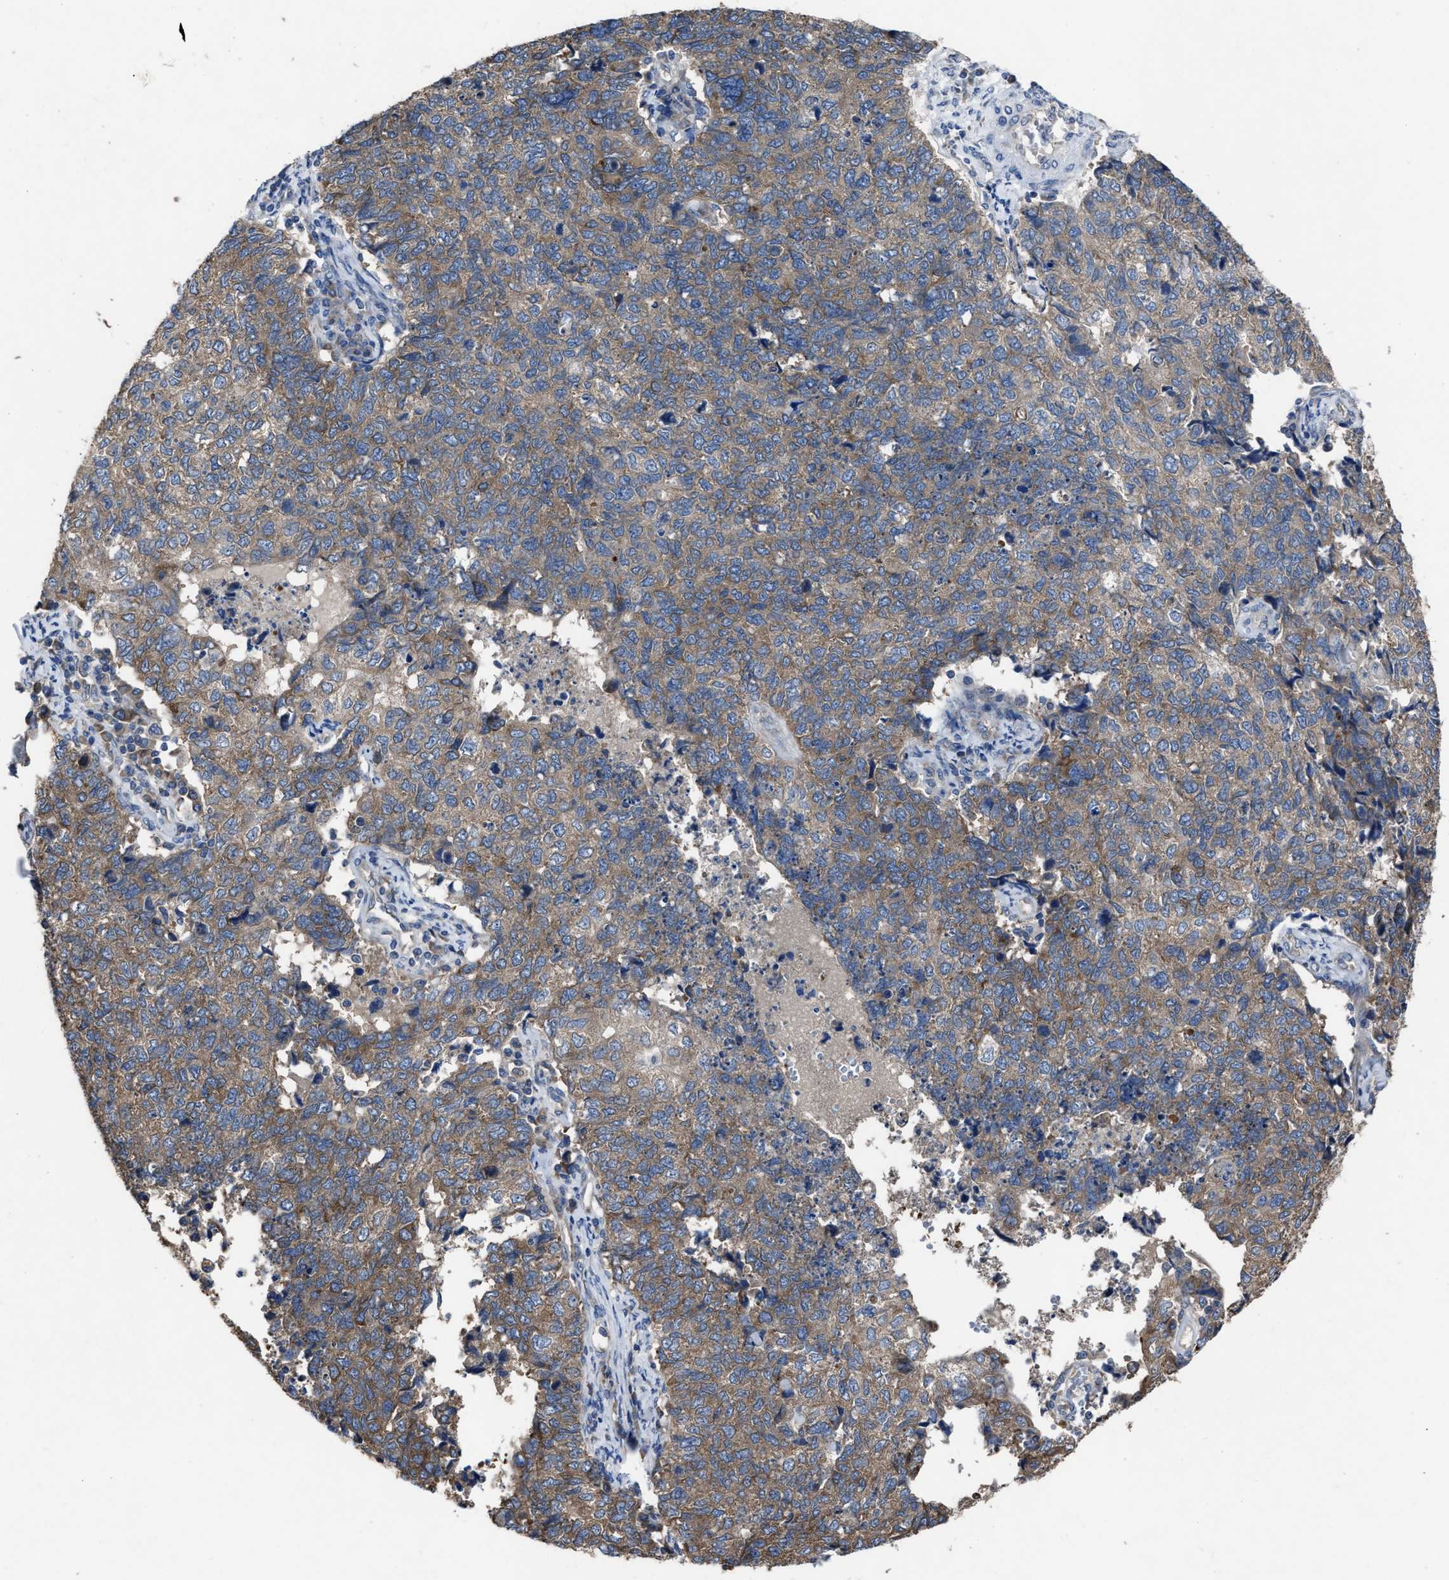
{"staining": {"intensity": "moderate", "quantity": ">75%", "location": "cytoplasmic/membranous"}, "tissue": "cervical cancer", "cell_type": "Tumor cells", "image_type": "cancer", "snomed": [{"axis": "morphology", "description": "Squamous cell carcinoma, NOS"}, {"axis": "topography", "description": "Cervix"}], "caption": "There is medium levels of moderate cytoplasmic/membranous expression in tumor cells of cervical squamous cell carcinoma, as demonstrated by immunohistochemical staining (brown color).", "gene": "UPF1", "patient": {"sex": "female", "age": 63}}